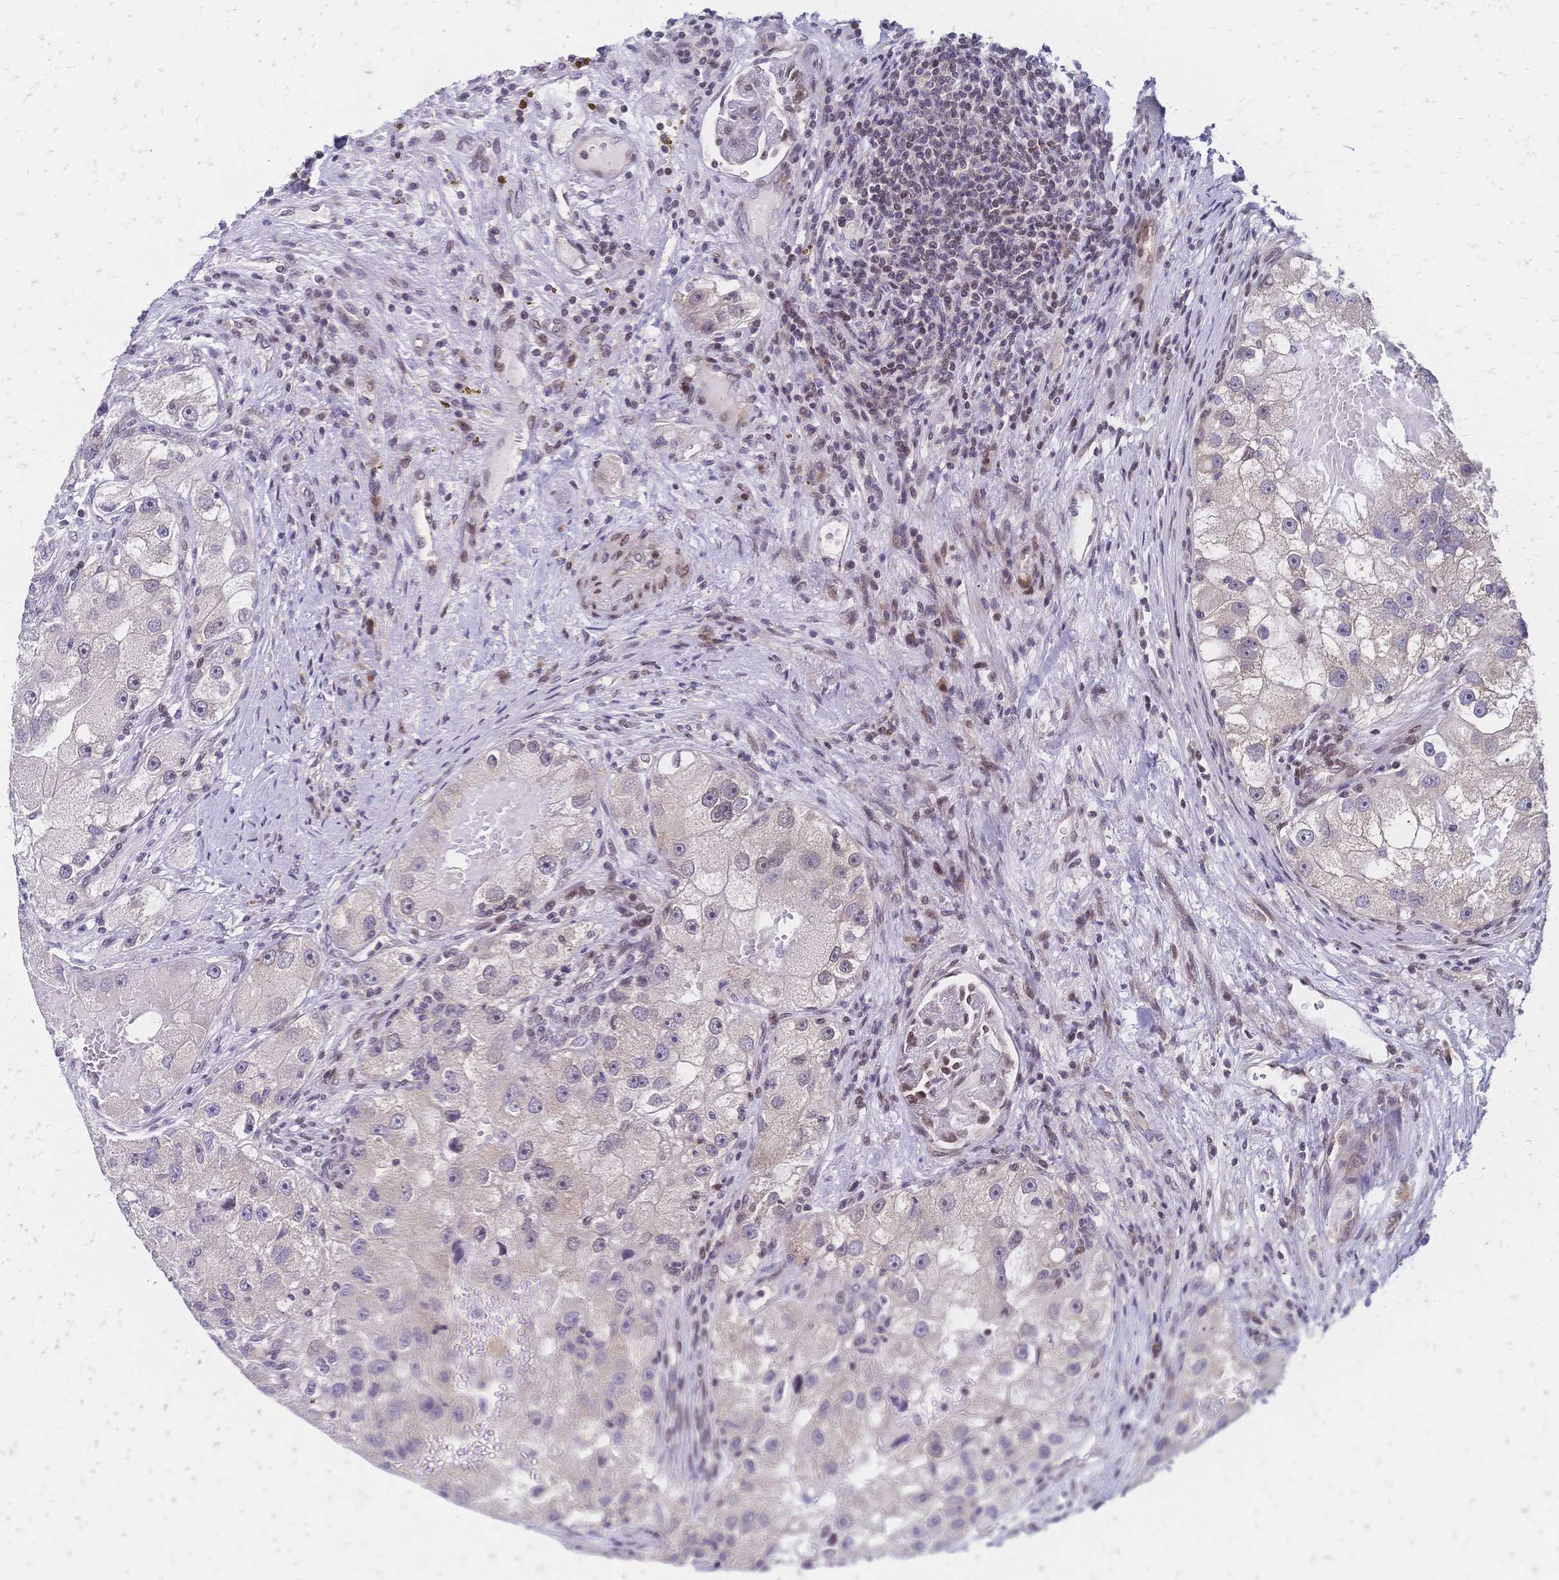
{"staining": {"intensity": "negative", "quantity": "none", "location": "none"}, "tissue": "renal cancer", "cell_type": "Tumor cells", "image_type": "cancer", "snomed": [{"axis": "morphology", "description": "Adenocarcinoma, NOS"}, {"axis": "topography", "description": "Kidney"}], "caption": "Renal cancer stained for a protein using IHC reveals no staining tumor cells.", "gene": "CBX7", "patient": {"sex": "male", "age": 63}}